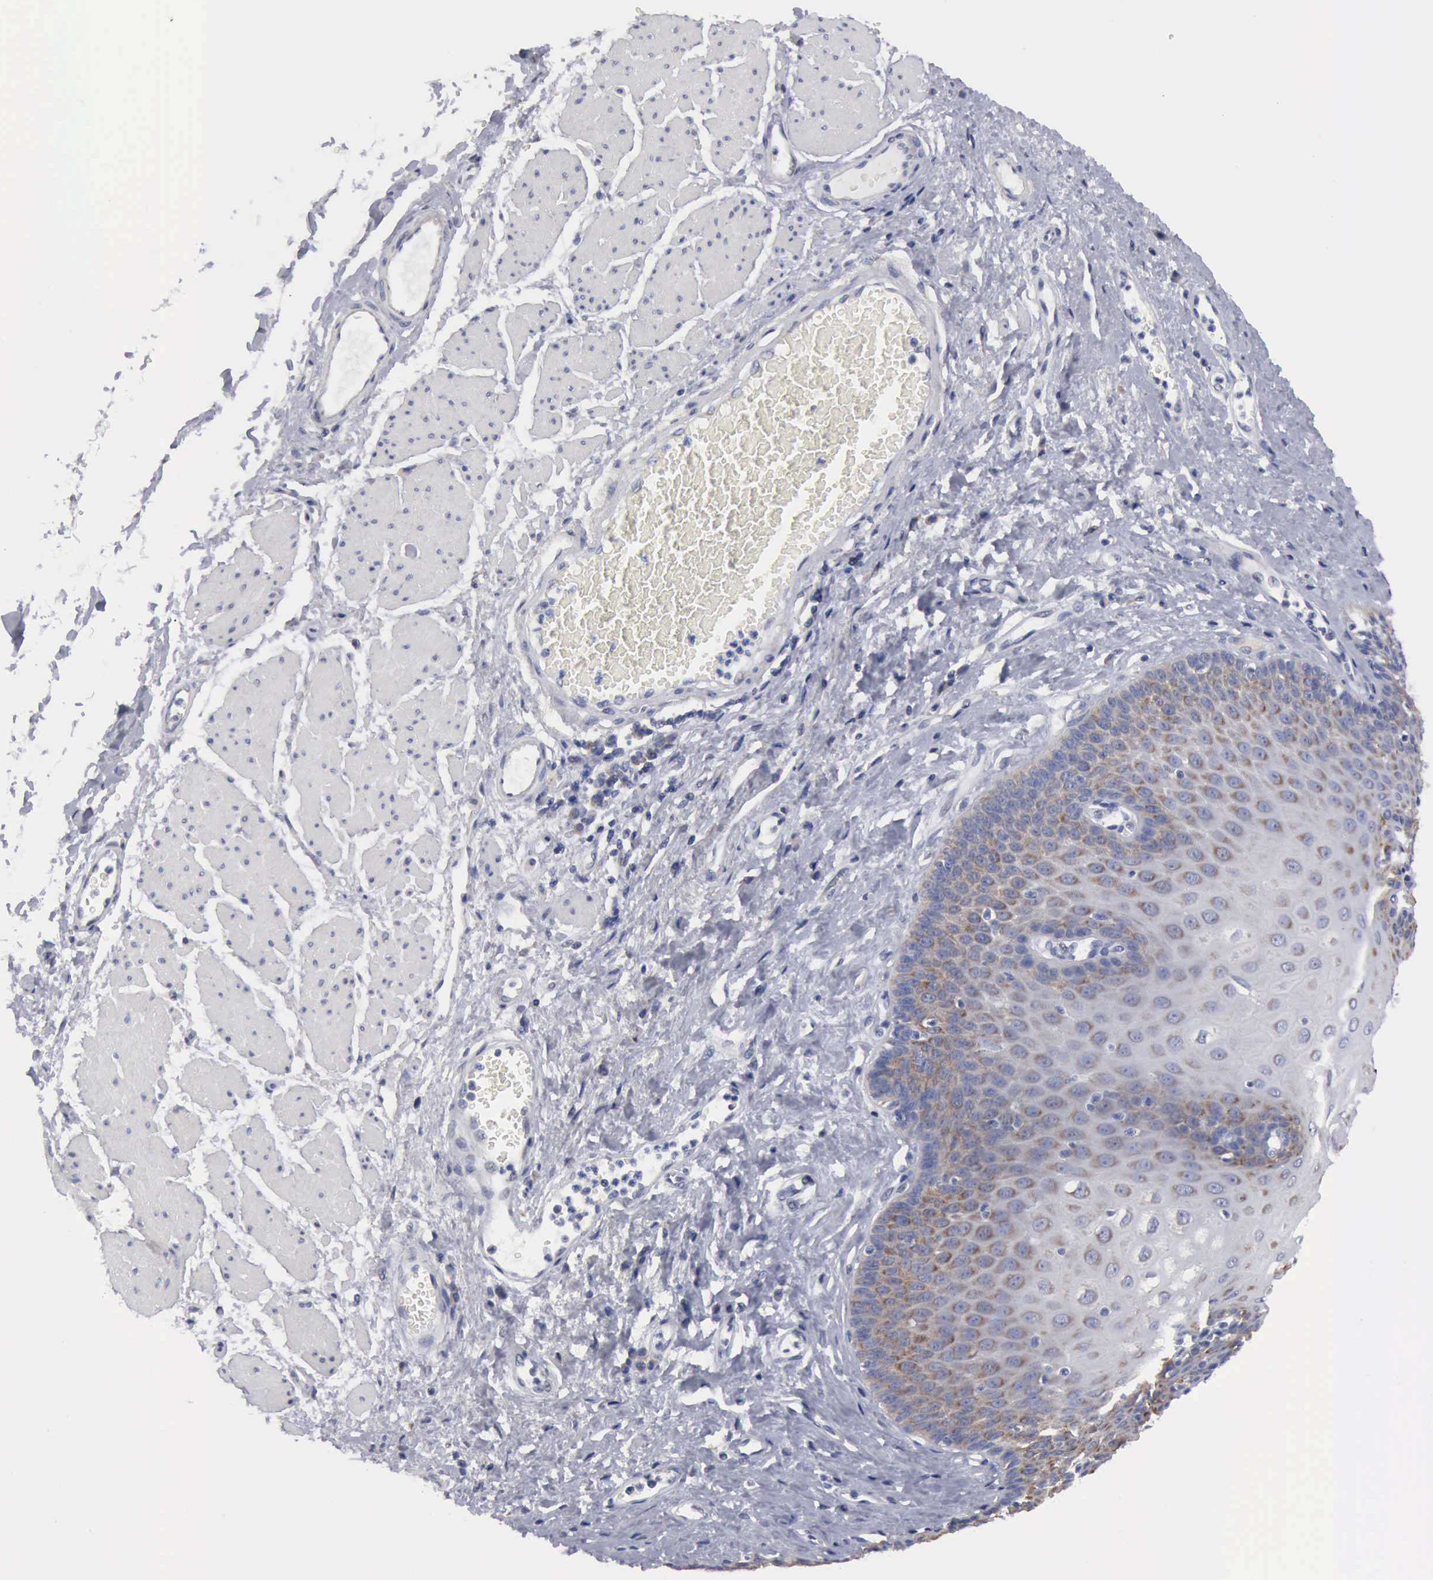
{"staining": {"intensity": "moderate", "quantity": "25%-75%", "location": "cytoplasmic/membranous"}, "tissue": "esophagus", "cell_type": "Squamous epithelial cells", "image_type": "normal", "snomed": [{"axis": "morphology", "description": "Normal tissue, NOS"}, {"axis": "topography", "description": "Esophagus"}], "caption": "Immunohistochemistry (IHC) image of unremarkable esophagus: human esophagus stained using IHC shows medium levels of moderate protein expression localized specifically in the cytoplasmic/membranous of squamous epithelial cells, appearing as a cytoplasmic/membranous brown color.", "gene": "TXLNG", "patient": {"sex": "male", "age": 65}}